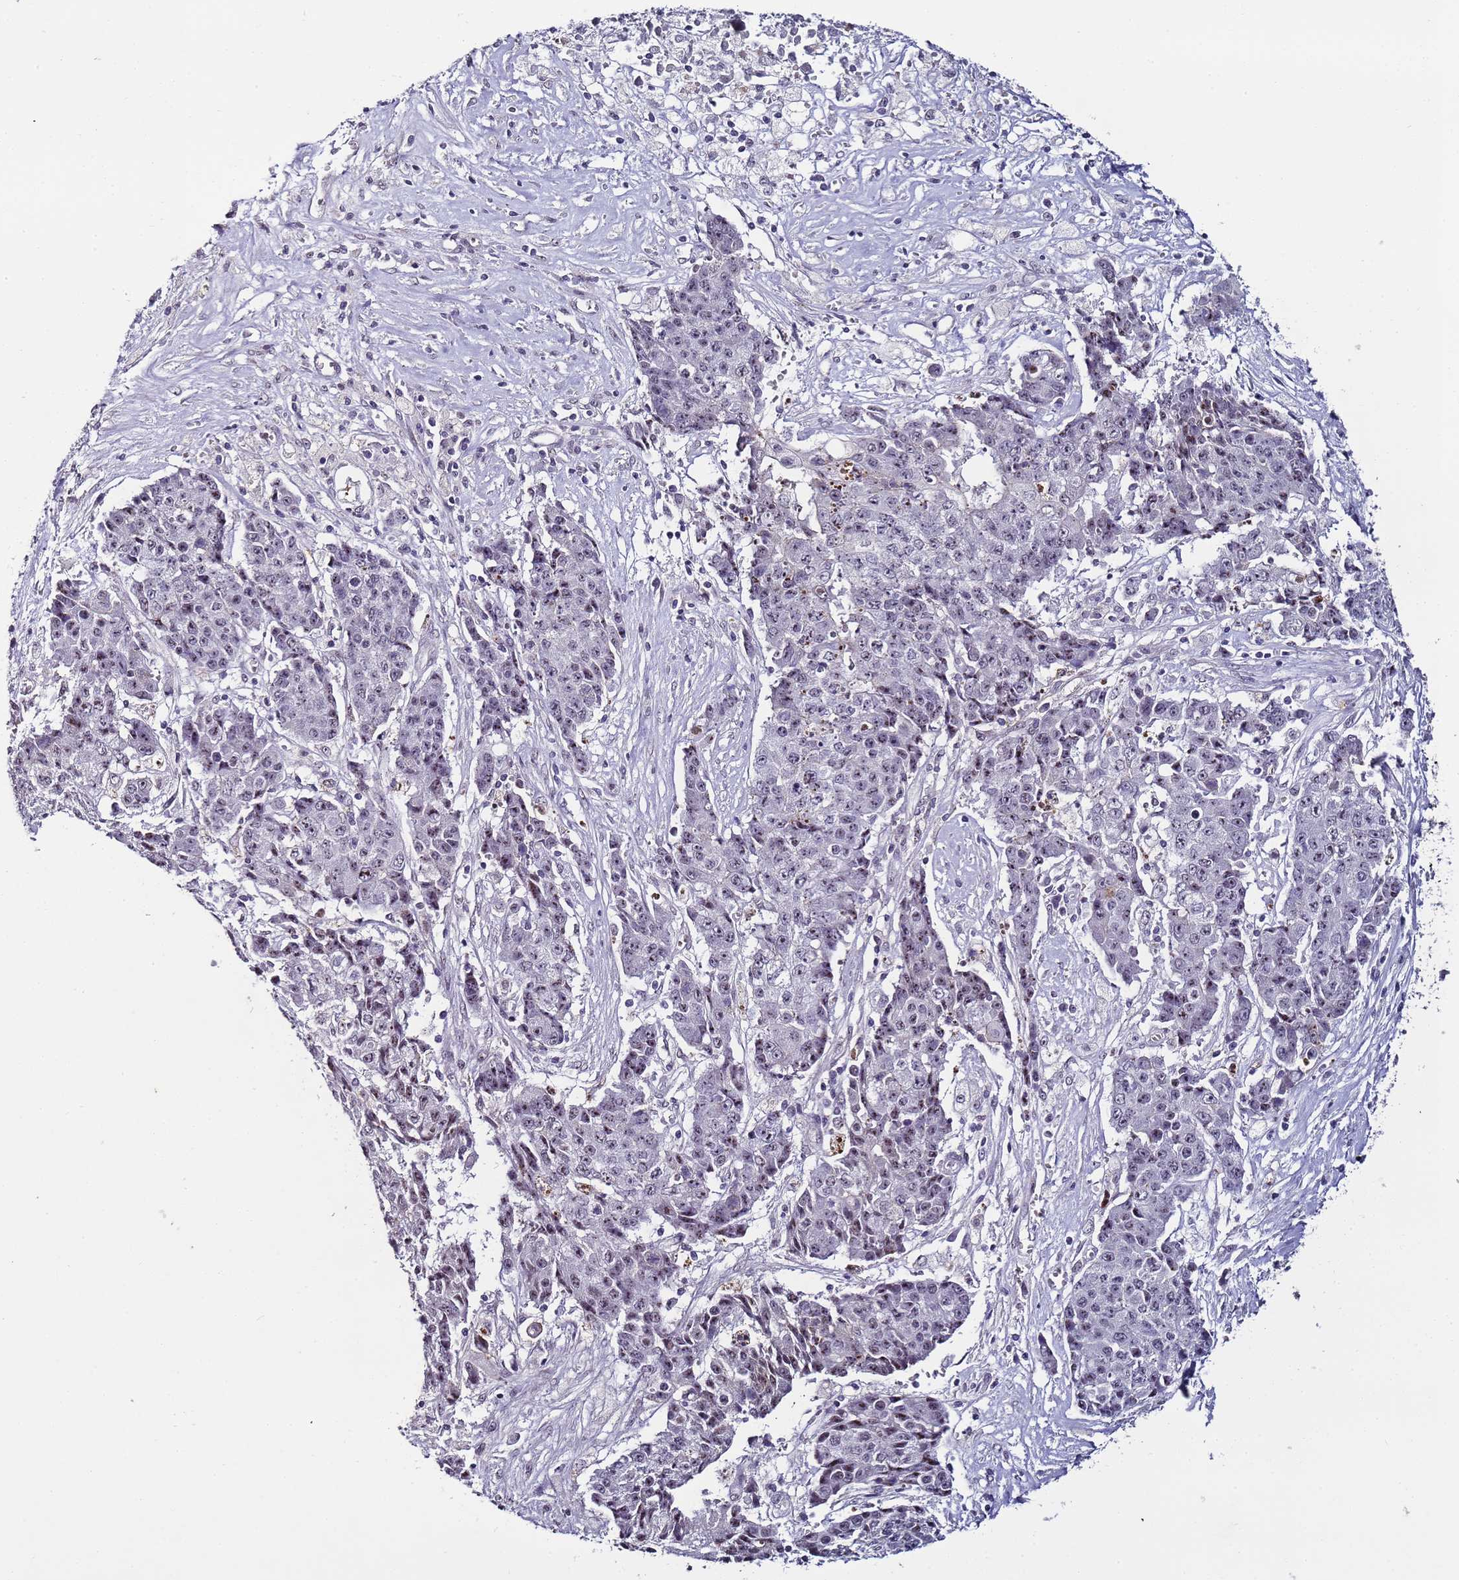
{"staining": {"intensity": "negative", "quantity": "none", "location": "none"}, "tissue": "ovarian cancer", "cell_type": "Tumor cells", "image_type": "cancer", "snomed": [{"axis": "morphology", "description": "Carcinoma, endometroid"}, {"axis": "topography", "description": "Ovary"}], "caption": "Tumor cells show no significant protein staining in endometroid carcinoma (ovarian). (DAB immunohistochemistry, high magnification).", "gene": "PSMA7", "patient": {"sex": "female", "age": 42}}